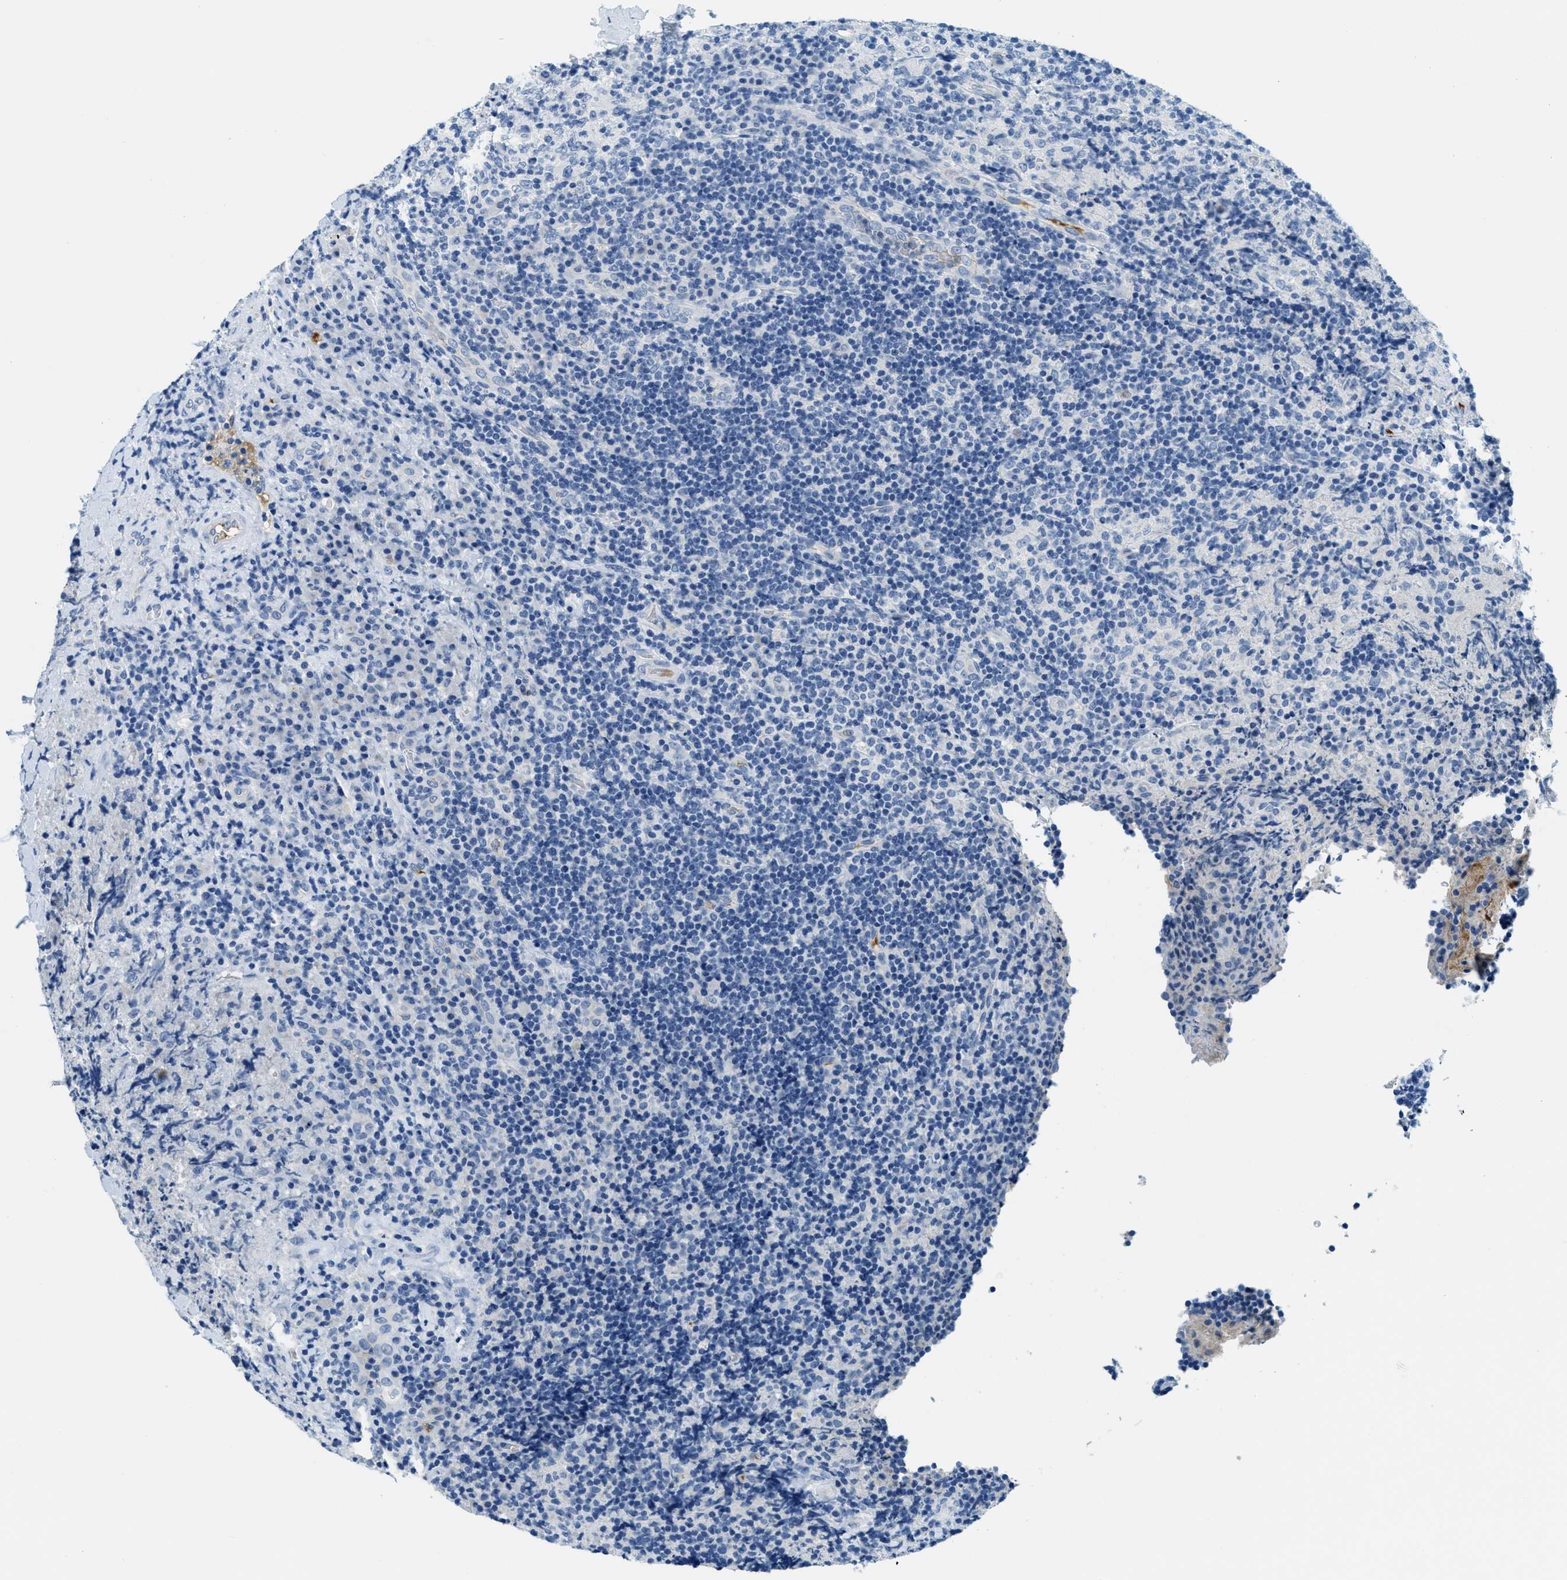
{"staining": {"intensity": "negative", "quantity": "none", "location": "none"}, "tissue": "lymphoma", "cell_type": "Tumor cells", "image_type": "cancer", "snomed": [{"axis": "morphology", "description": "Malignant lymphoma, non-Hodgkin's type, High grade"}, {"axis": "topography", "description": "Tonsil"}], "caption": "An image of malignant lymphoma, non-Hodgkin's type (high-grade) stained for a protein displays no brown staining in tumor cells. The staining was performed using DAB (3,3'-diaminobenzidine) to visualize the protein expression in brown, while the nuclei were stained in blue with hematoxylin (Magnification: 20x).", "gene": "A2M", "patient": {"sex": "female", "age": 36}}